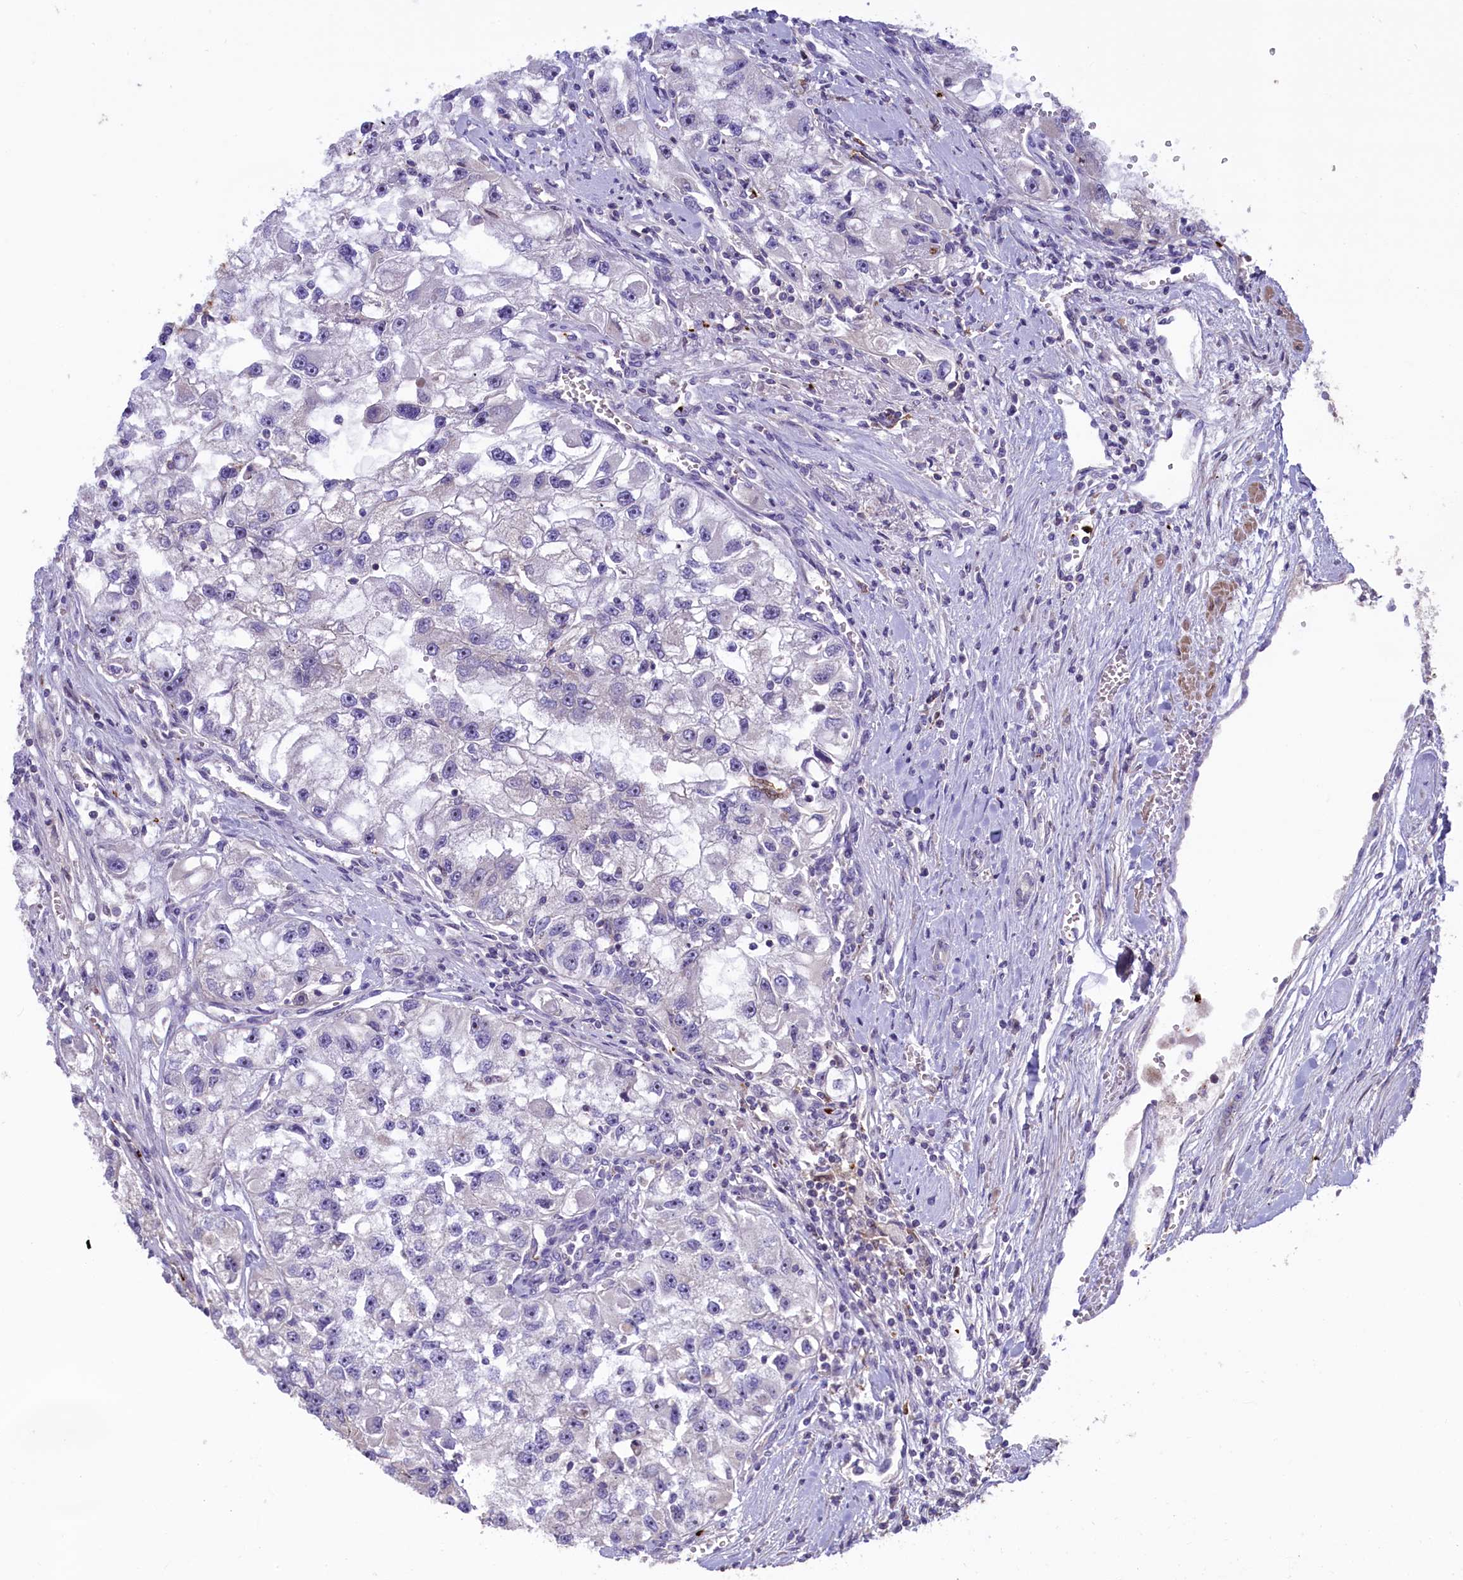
{"staining": {"intensity": "negative", "quantity": "none", "location": "none"}, "tissue": "renal cancer", "cell_type": "Tumor cells", "image_type": "cancer", "snomed": [{"axis": "morphology", "description": "Adenocarcinoma, NOS"}, {"axis": "topography", "description": "Kidney"}], "caption": "DAB immunohistochemical staining of human adenocarcinoma (renal) demonstrates no significant positivity in tumor cells. (DAB IHC visualized using brightfield microscopy, high magnification).", "gene": "HEATR3", "patient": {"sex": "male", "age": 63}}